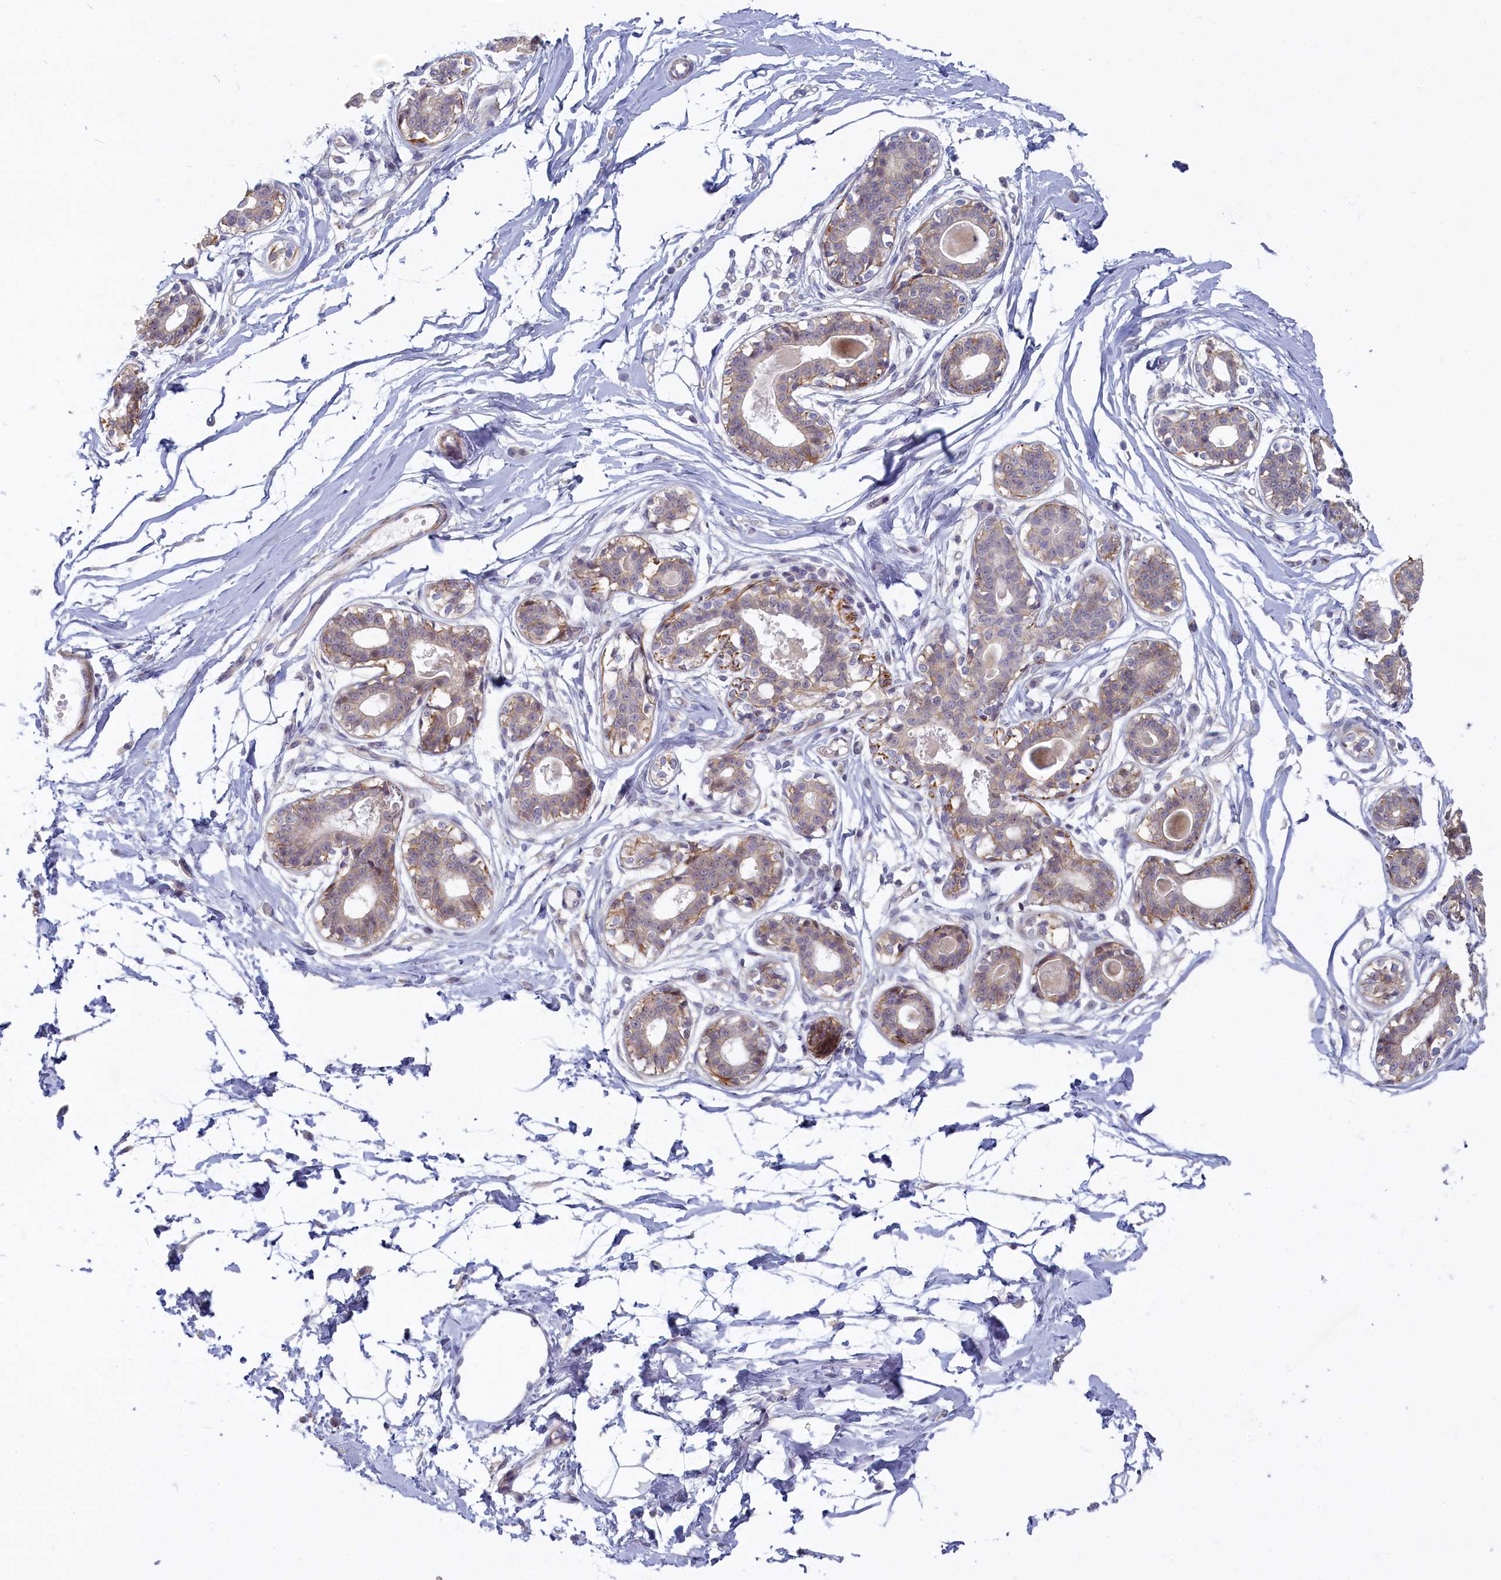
{"staining": {"intensity": "negative", "quantity": "none", "location": "none"}, "tissue": "breast", "cell_type": "Adipocytes", "image_type": "normal", "snomed": [{"axis": "morphology", "description": "Normal tissue, NOS"}, {"axis": "topography", "description": "Breast"}], "caption": "Photomicrograph shows no significant protein expression in adipocytes of normal breast.", "gene": "TRPM4", "patient": {"sex": "female", "age": 45}}